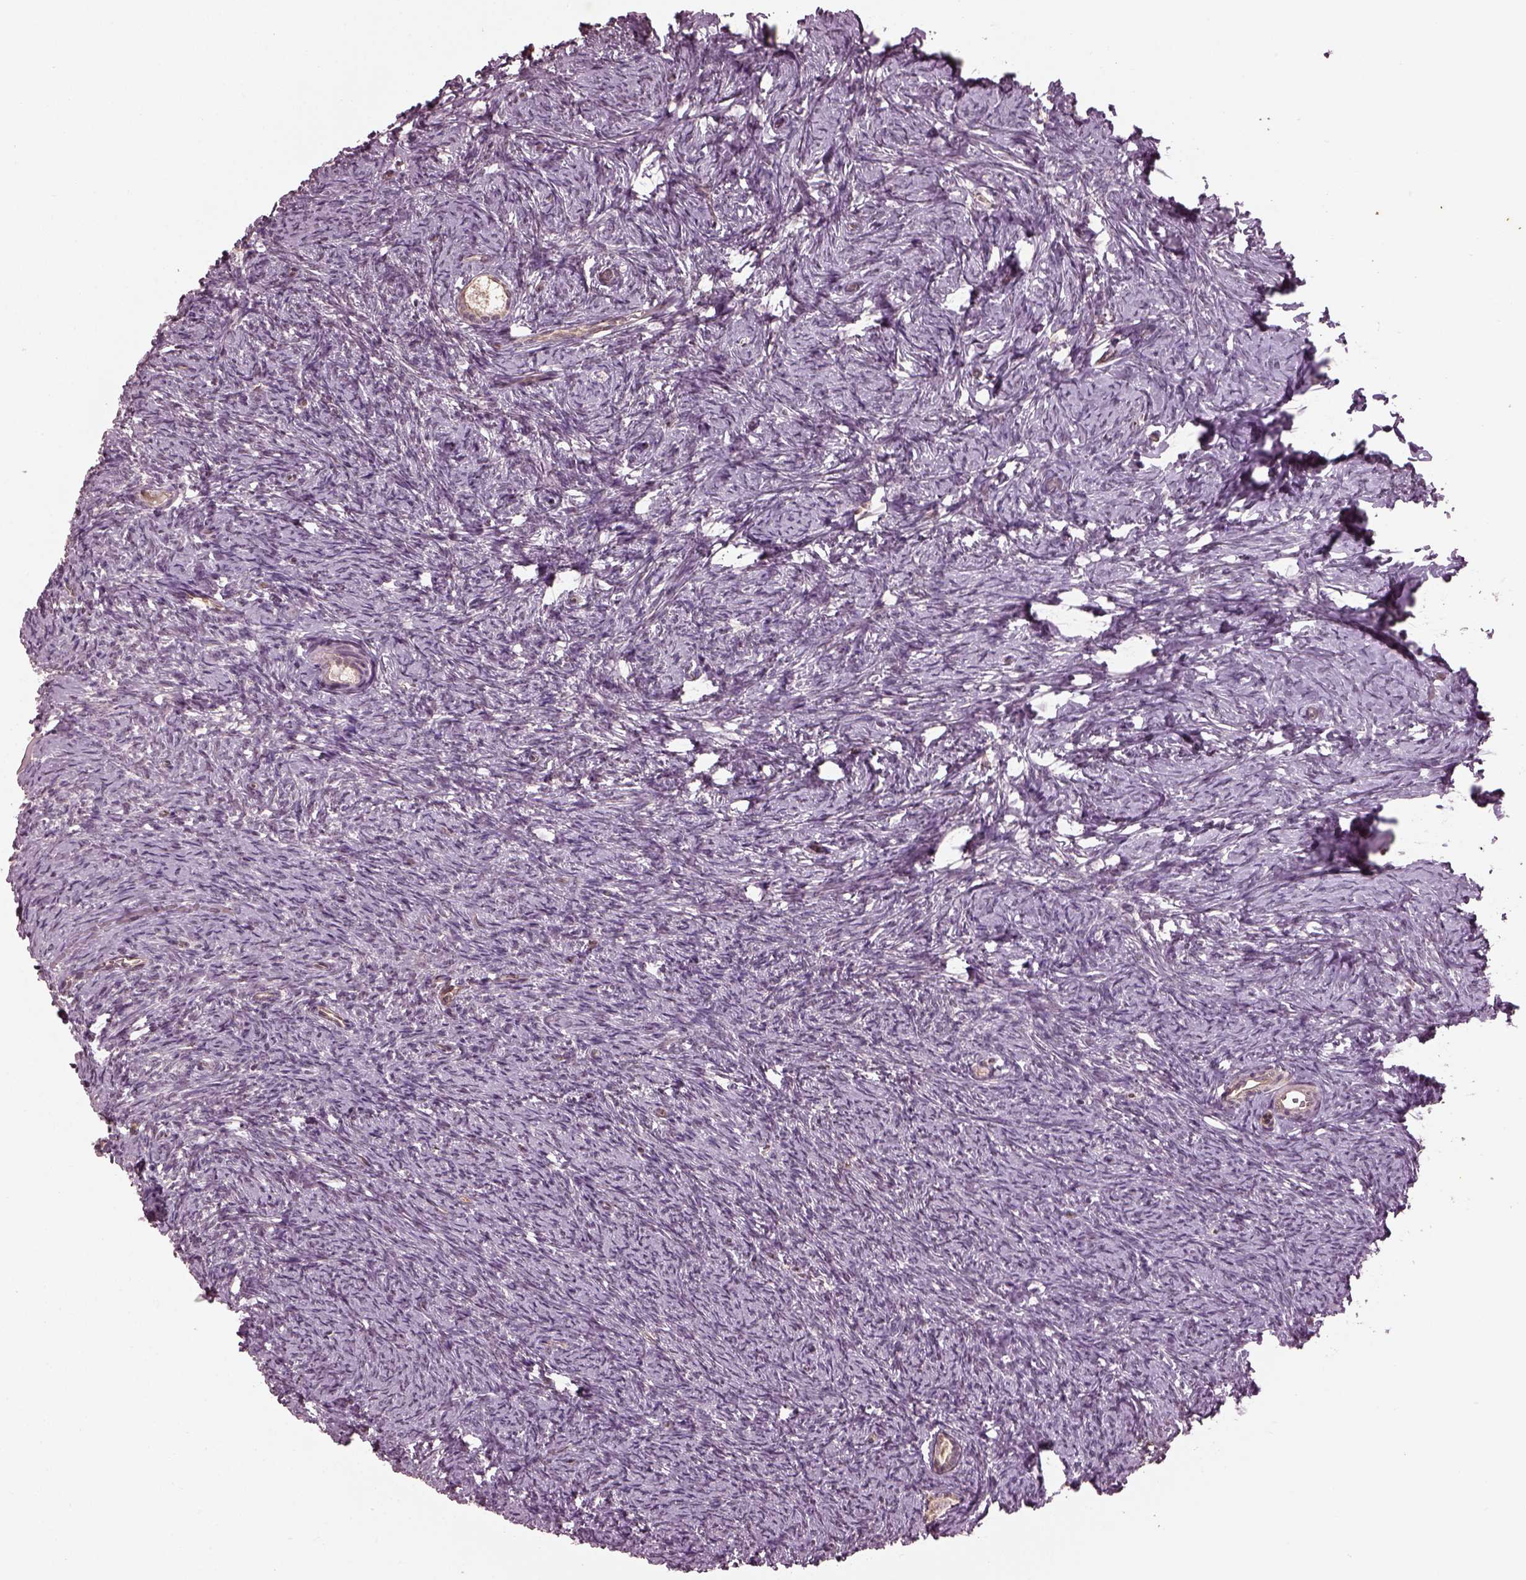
{"staining": {"intensity": "weak", "quantity": "<25%", "location": "cytoplasmic/membranous"}, "tissue": "ovary", "cell_type": "Follicle cells", "image_type": "normal", "snomed": [{"axis": "morphology", "description": "Normal tissue, NOS"}, {"axis": "topography", "description": "Ovary"}], "caption": "DAB immunohistochemical staining of benign ovary displays no significant positivity in follicle cells.", "gene": "GNRH1", "patient": {"sex": "female", "age": 39}}